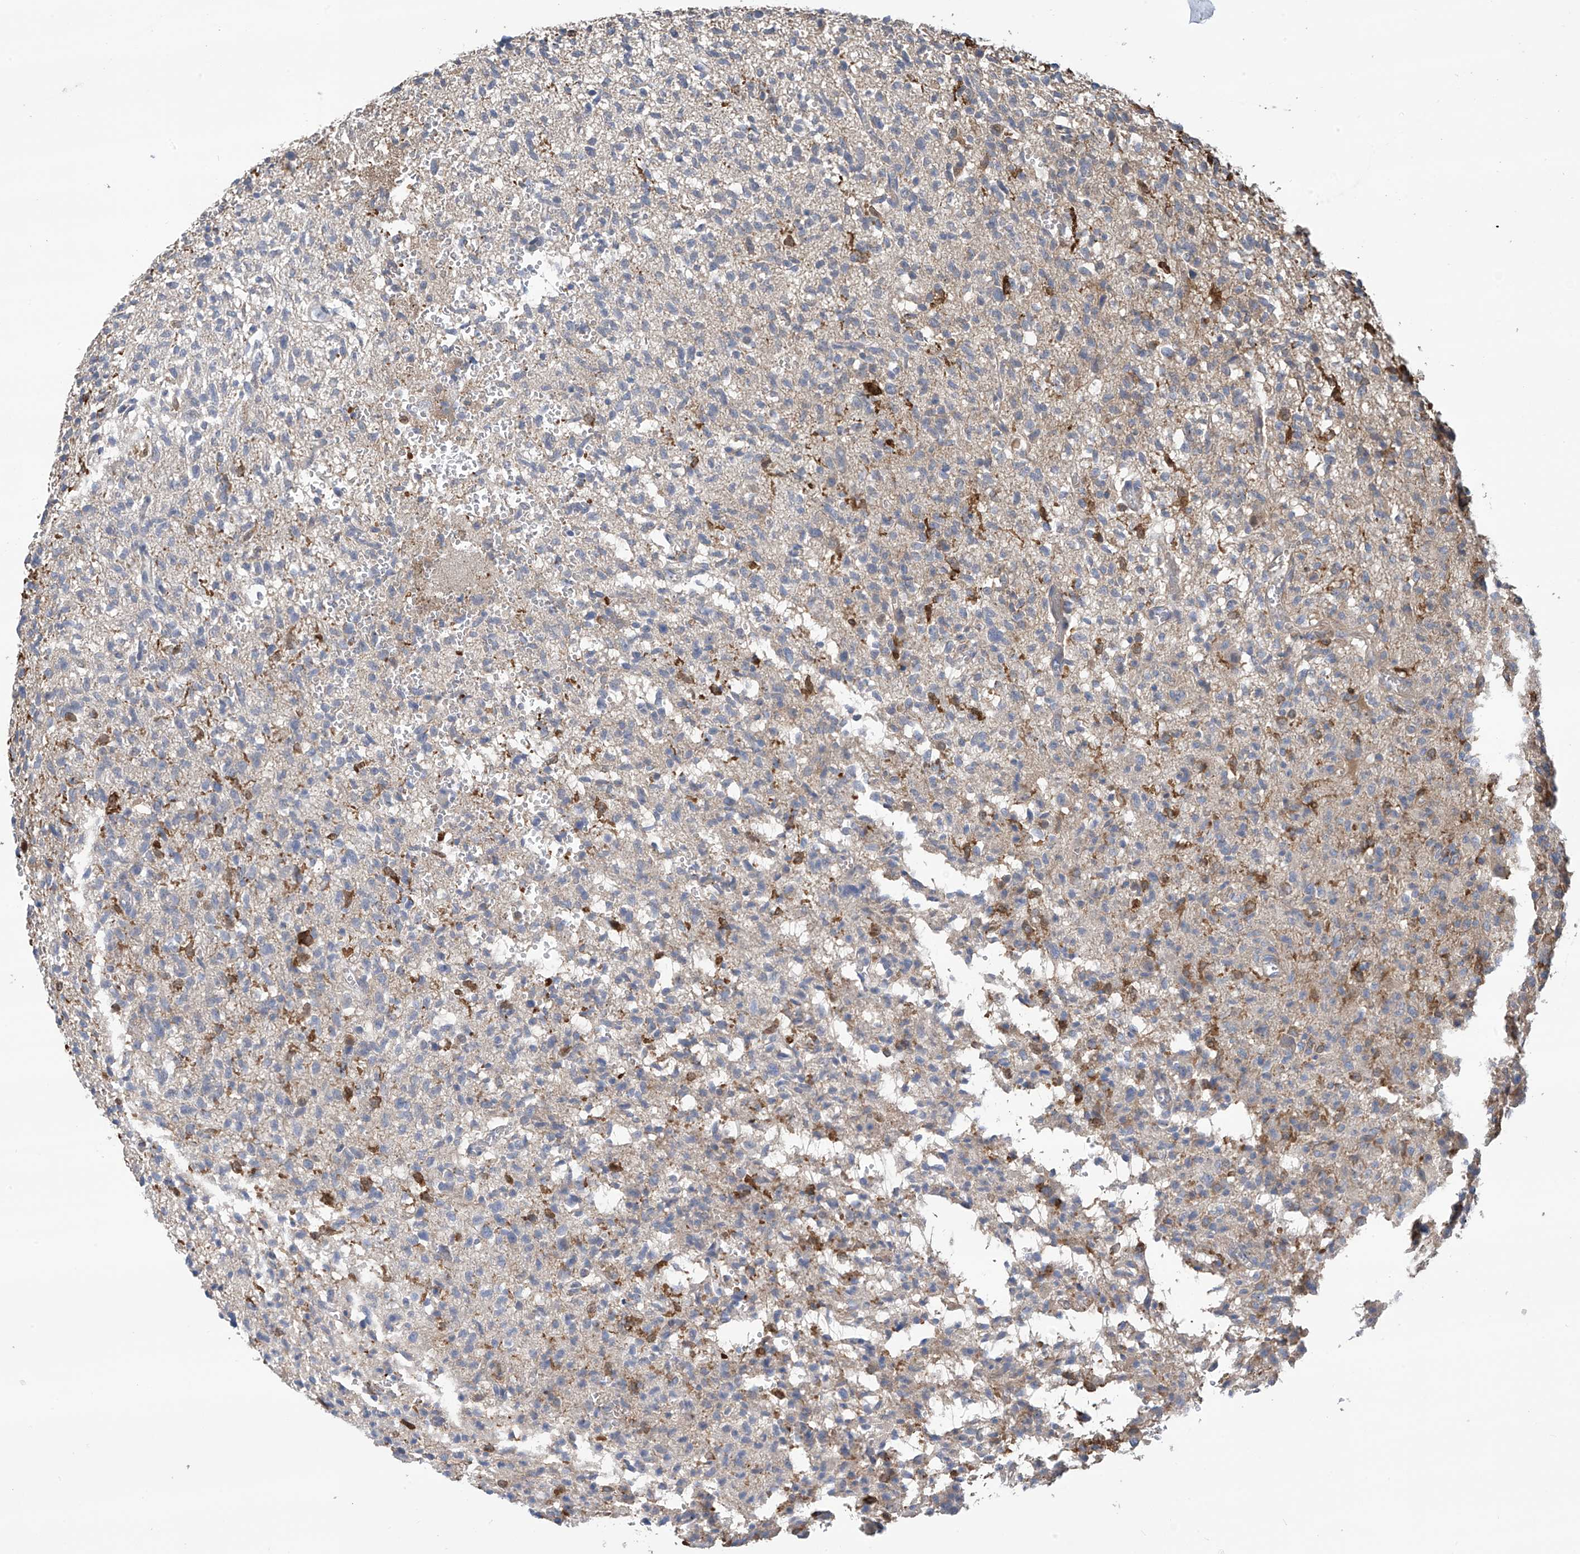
{"staining": {"intensity": "negative", "quantity": "none", "location": "none"}, "tissue": "glioma", "cell_type": "Tumor cells", "image_type": "cancer", "snomed": [{"axis": "morphology", "description": "Glioma, malignant, High grade"}, {"axis": "topography", "description": "Brain"}], "caption": "Immunohistochemistry image of high-grade glioma (malignant) stained for a protein (brown), which reveals no staining in tumor cells. The staining was performed using DAB (3,3'-diaminobenzidine) to visualize the protein expression in brown, while the nuclei were stained in blue with hematoxylin (Magnification: 20x).", "gene": "PHACTR4", "patient": {"sex": "female", "age": 57}}